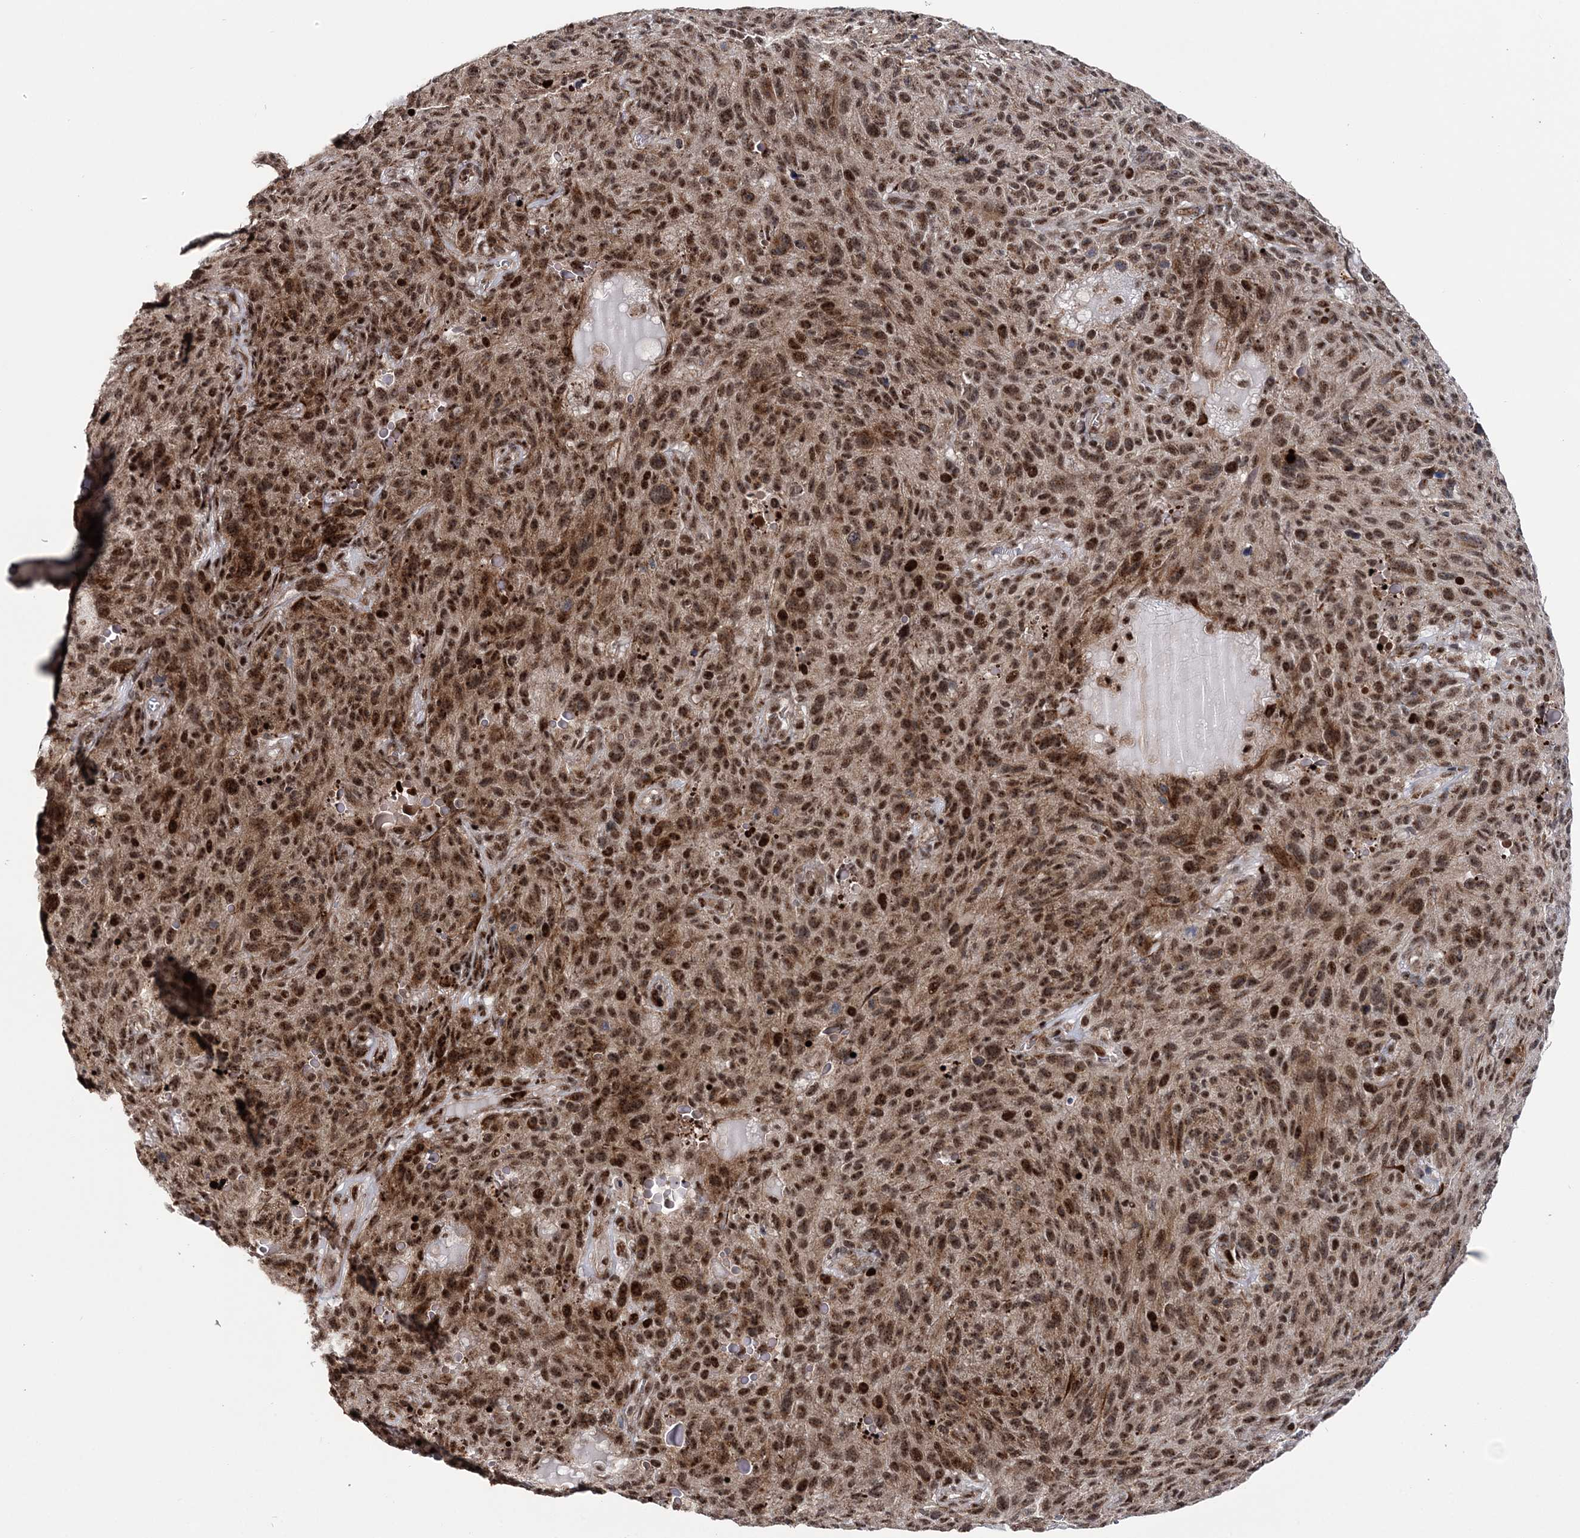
{"staining": {"intensity": "strong", "quantity": "25%-75%", "location": "nuclear"}, "tissue": "melanoma", "cell_type": "Tumor cells", "image_type": "cancer", "snomed": [{"axis": "morphology", "description": "Malignant melanoma, NOS"}, {"axis": "topography", "description": "Skin"}], "caption": "Immunohistochemical staining of human malignant melanoma exhibits strong nuclear protein positivity in approximately 25%-75% of tumor cells.", "gene": "TATDN2", "patient": {"sex": "female", "age": 82}}